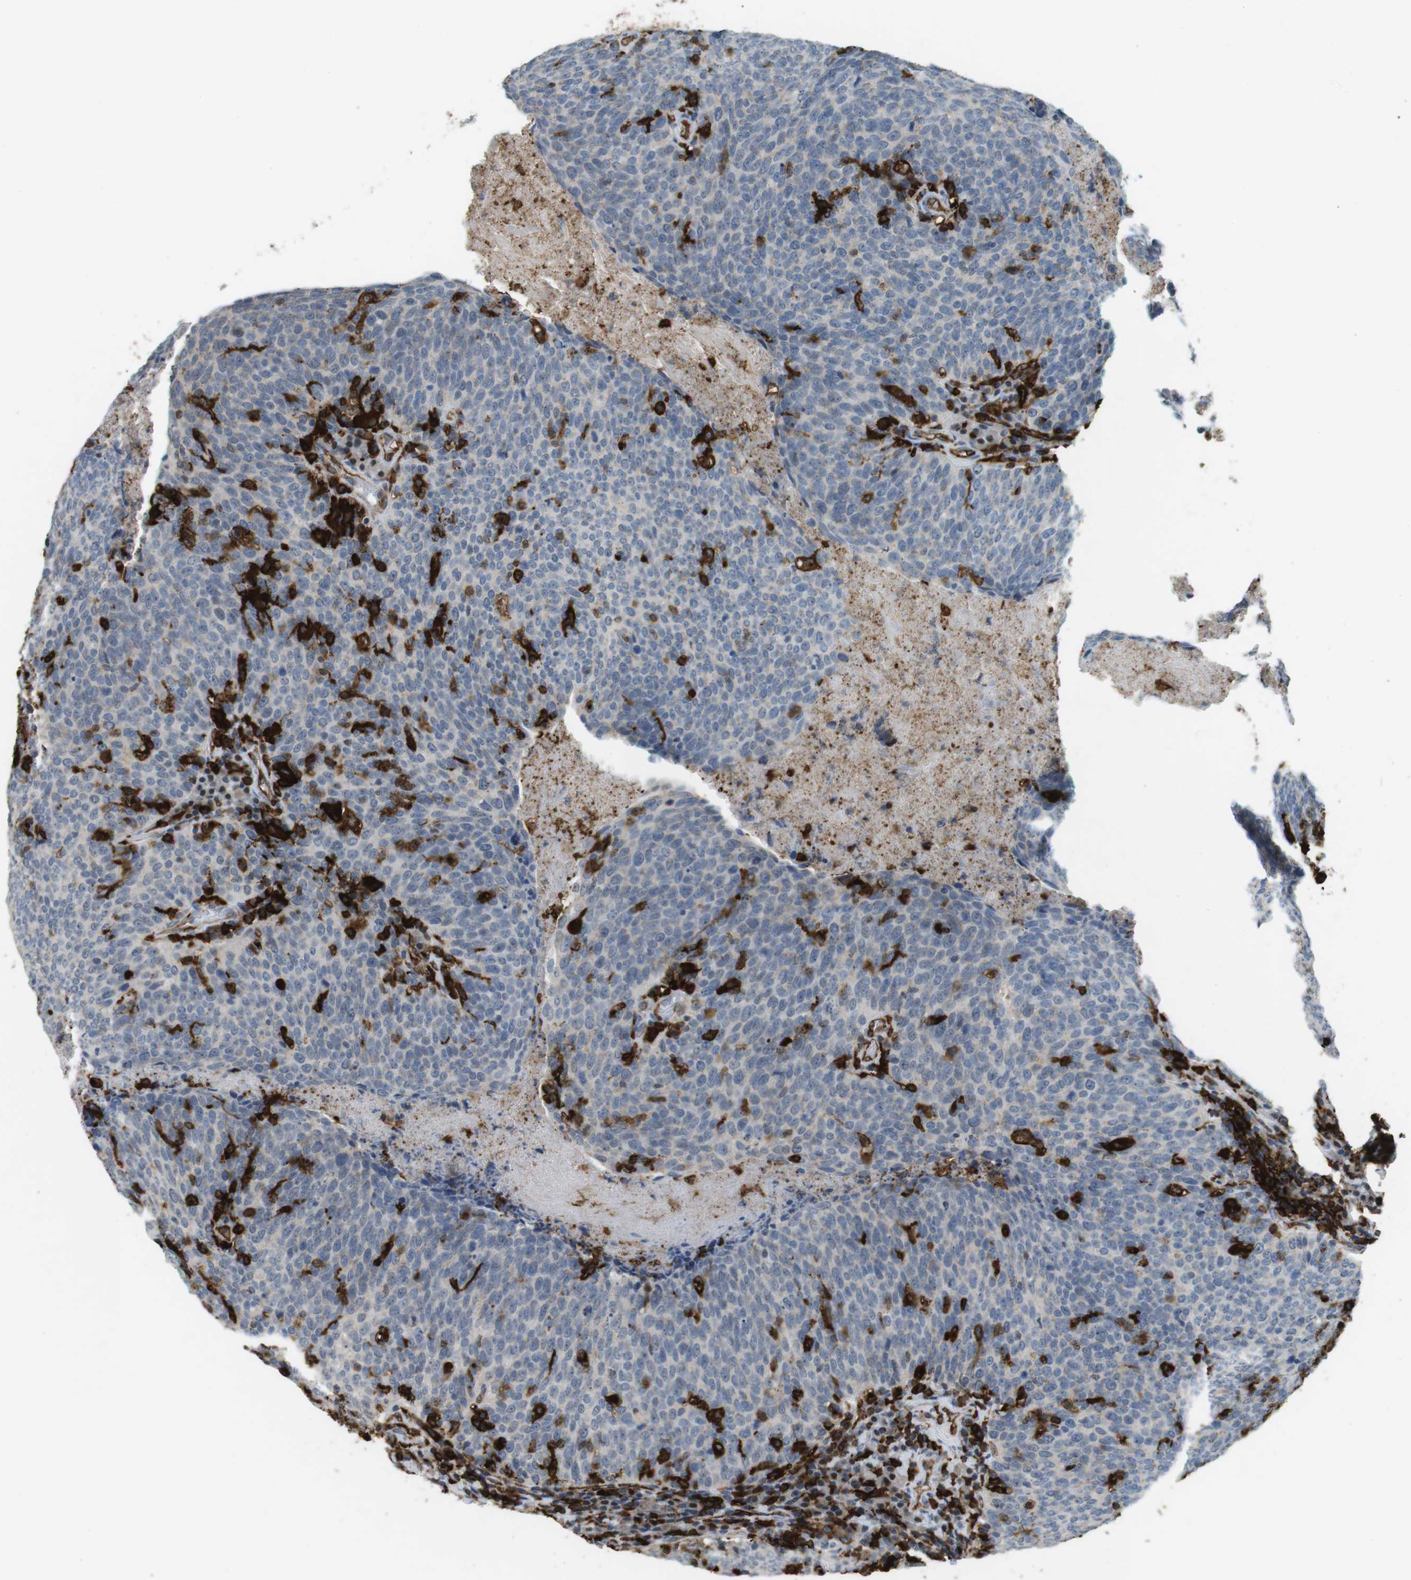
{"staining": {"intensity": "negative", "quantity": "none", "location": "none"}, "tissue": "head and neck cancer", "cell_type": "Tumor cells", "image_type": "cancer", "snomed": [{"axis": "morphology", "description": "Squamous cell carcinoma, NOS"}, {"axis": "morphology", "description": "Squamous cell carcinoma, metastatic, NOS"}, {"axis": "topography", "description": "Lymph node"}, {"axis": "topography", "description": "Head-Neck"}], "caption": "DAB (3,3'-diaminobenzidine) immunohistochemical staining of human head and neck metastatic squamous cell carcinoma demonstrates no significant staining in tumor cells.", "gene": "HLA-DRA", "patient": {"sex": "male", "age": 62}}